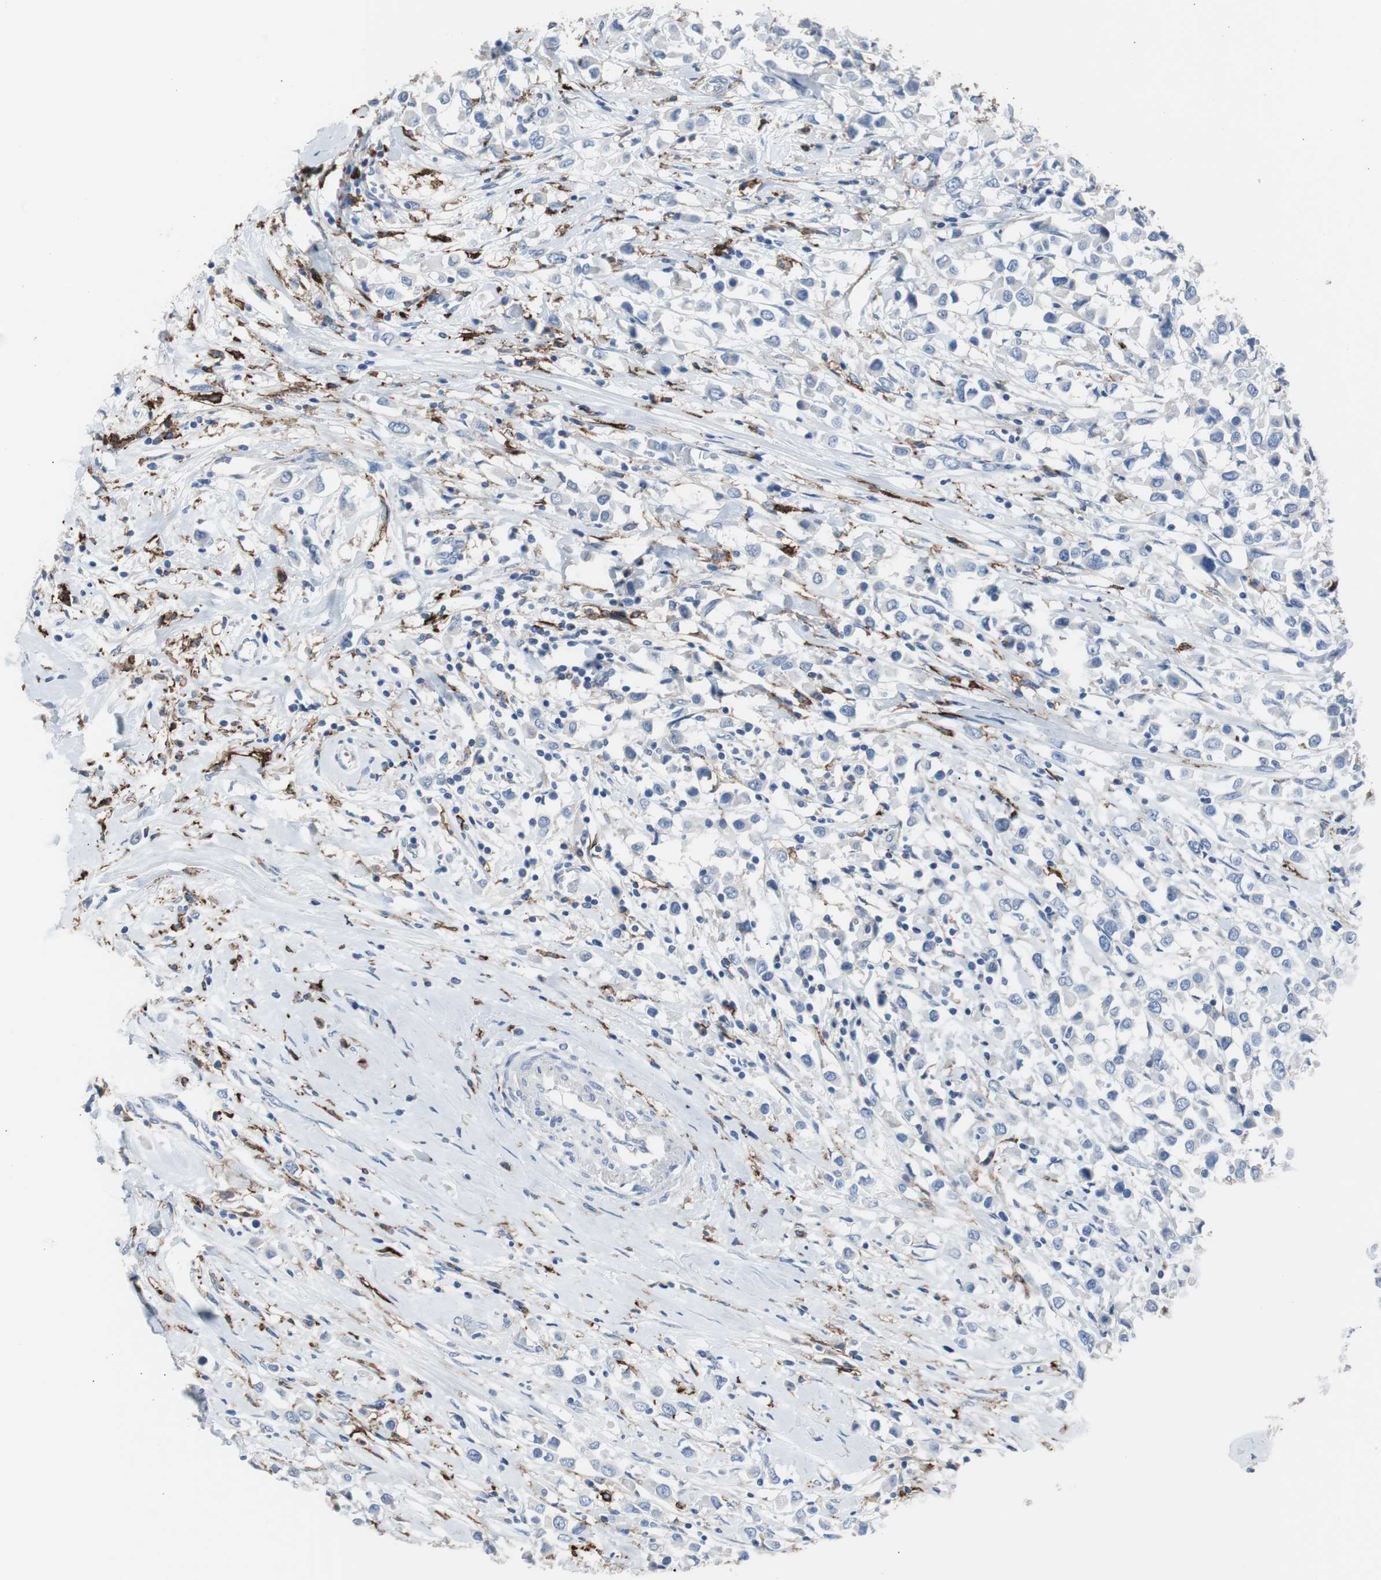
{"staining": {"intensity": "negative", "quantity": "none", "location": "none"}, "tissue": "breast cancer", "cell_type": "Tumor cells", "image_type": "cancer", "snomed": [{"axis": "morphology", "description": "Duct carcinoma"}, {"axis": "topography", "description": "Breast"}], "caption": "Immunohistochemical staining of infiltrating ductal carcinoma (breast) exhibits no significant staining in tumor cells.", "gene": "FCGR2B", "patient": {"sex": "female", "age": 61}}